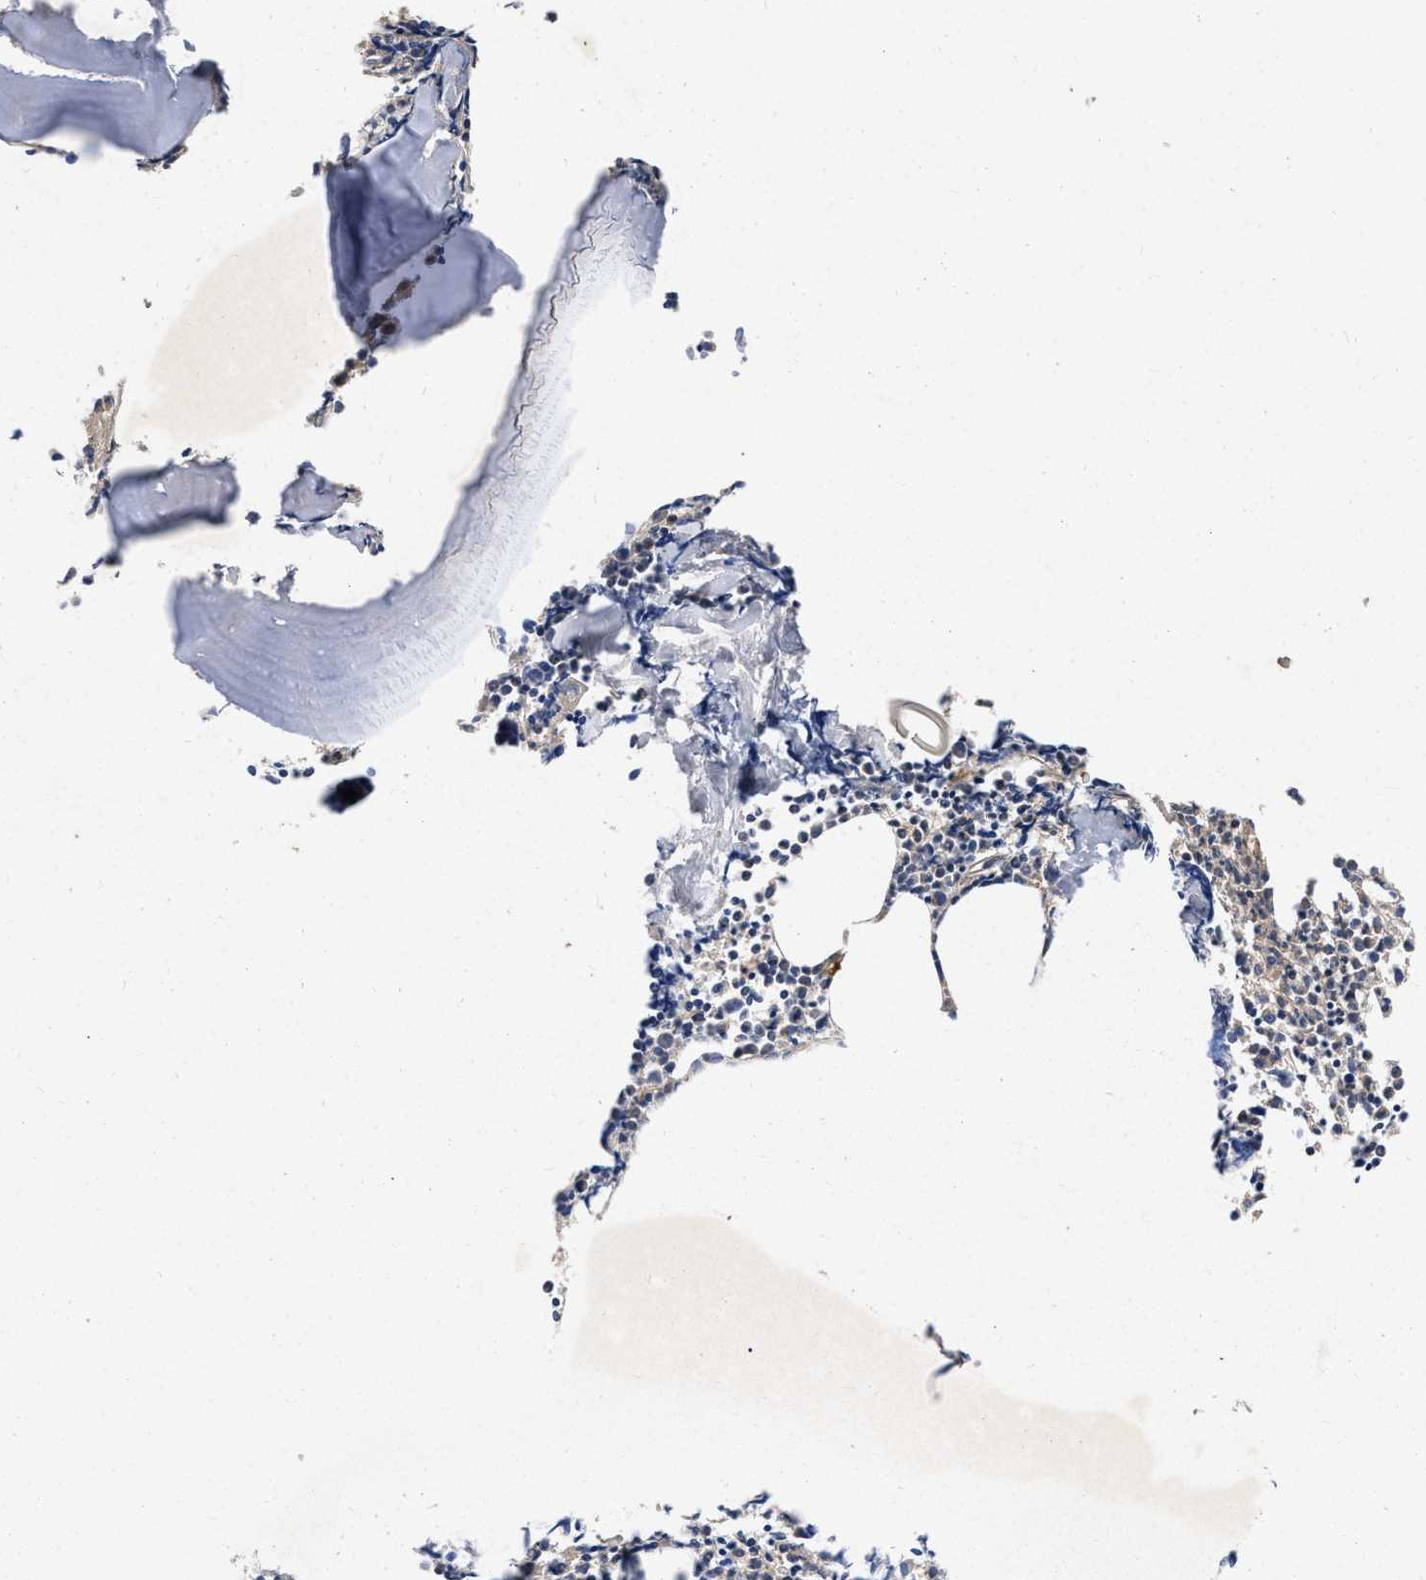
{"staining": {"intensity": "moderate", "quantity": "25%-75%", "location": "cytoplasmic/membranous"}, "tissue": "bone marrow", "cell_type": "Hematopoietic cells", "image_type": "normal", "snomed": [{"axis": "morphology", "description": "Normal tissue, NOS"}, {"axis": "morphology", "description": "Inflammation, NOS"}, {"axis": "topography", "description": "Bone marrow"}], "caption": "DAB (3,3'-diaminobenzidine) immunohistochemical staining of benign bone marrow reveals moderate cytoplasmic/membranous protein expression in approximately 25%-75% of hematopoietic cells.", "gene": "CDKN2C", "patient": {"sex": "female", "age": 53}}